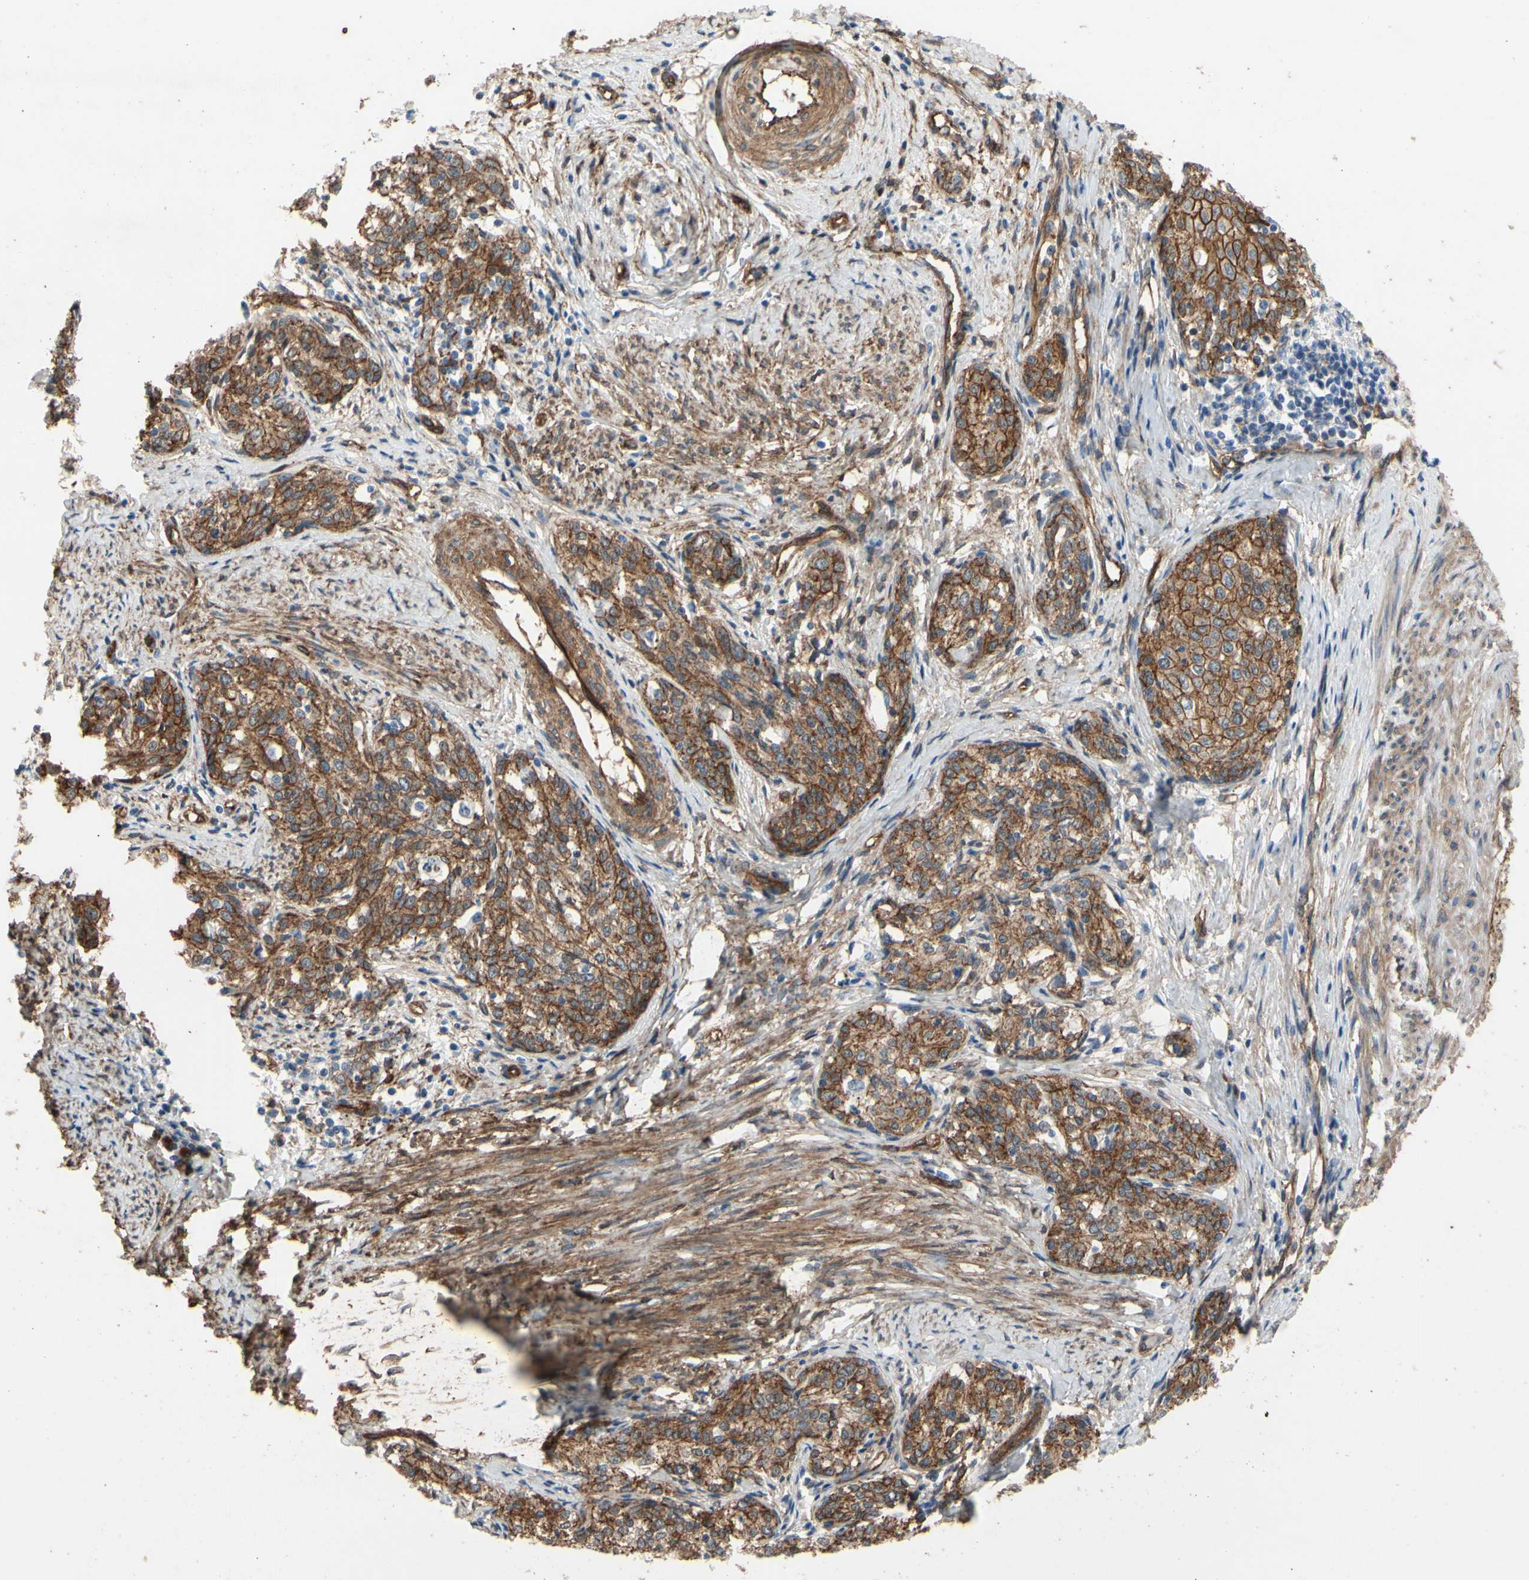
{"staining": {"intensity": "moderate", "quantity": ">75%", "location": "cytoplasmic/membranous"}, "tissue": "cervical cancer", "cell_type": "Tumor cells", "image_type": "cancer", "snomed": [{"axis": "morphology", "description": "Squamous cell carcinoma, NOS"}, {"axis": "morphology", "description": "Adenocarcinoma, NOS"}, {"axis": "topography", "description": "Cervix"}], "caption": "Immunohistochemical staining of human cervical cancer demonstrates medium levels of moderate cytoplasmic/membranous expression in about >75% of tumor cells. The staining is performed using DAB (3,3'-diaminobenzidine) brown chromogen to label protein expression. The nuclei are counter-stained blue using hematoxylin.", "gene": "CTTNBP2", "patient": {"sex": "female", "age": 52}}